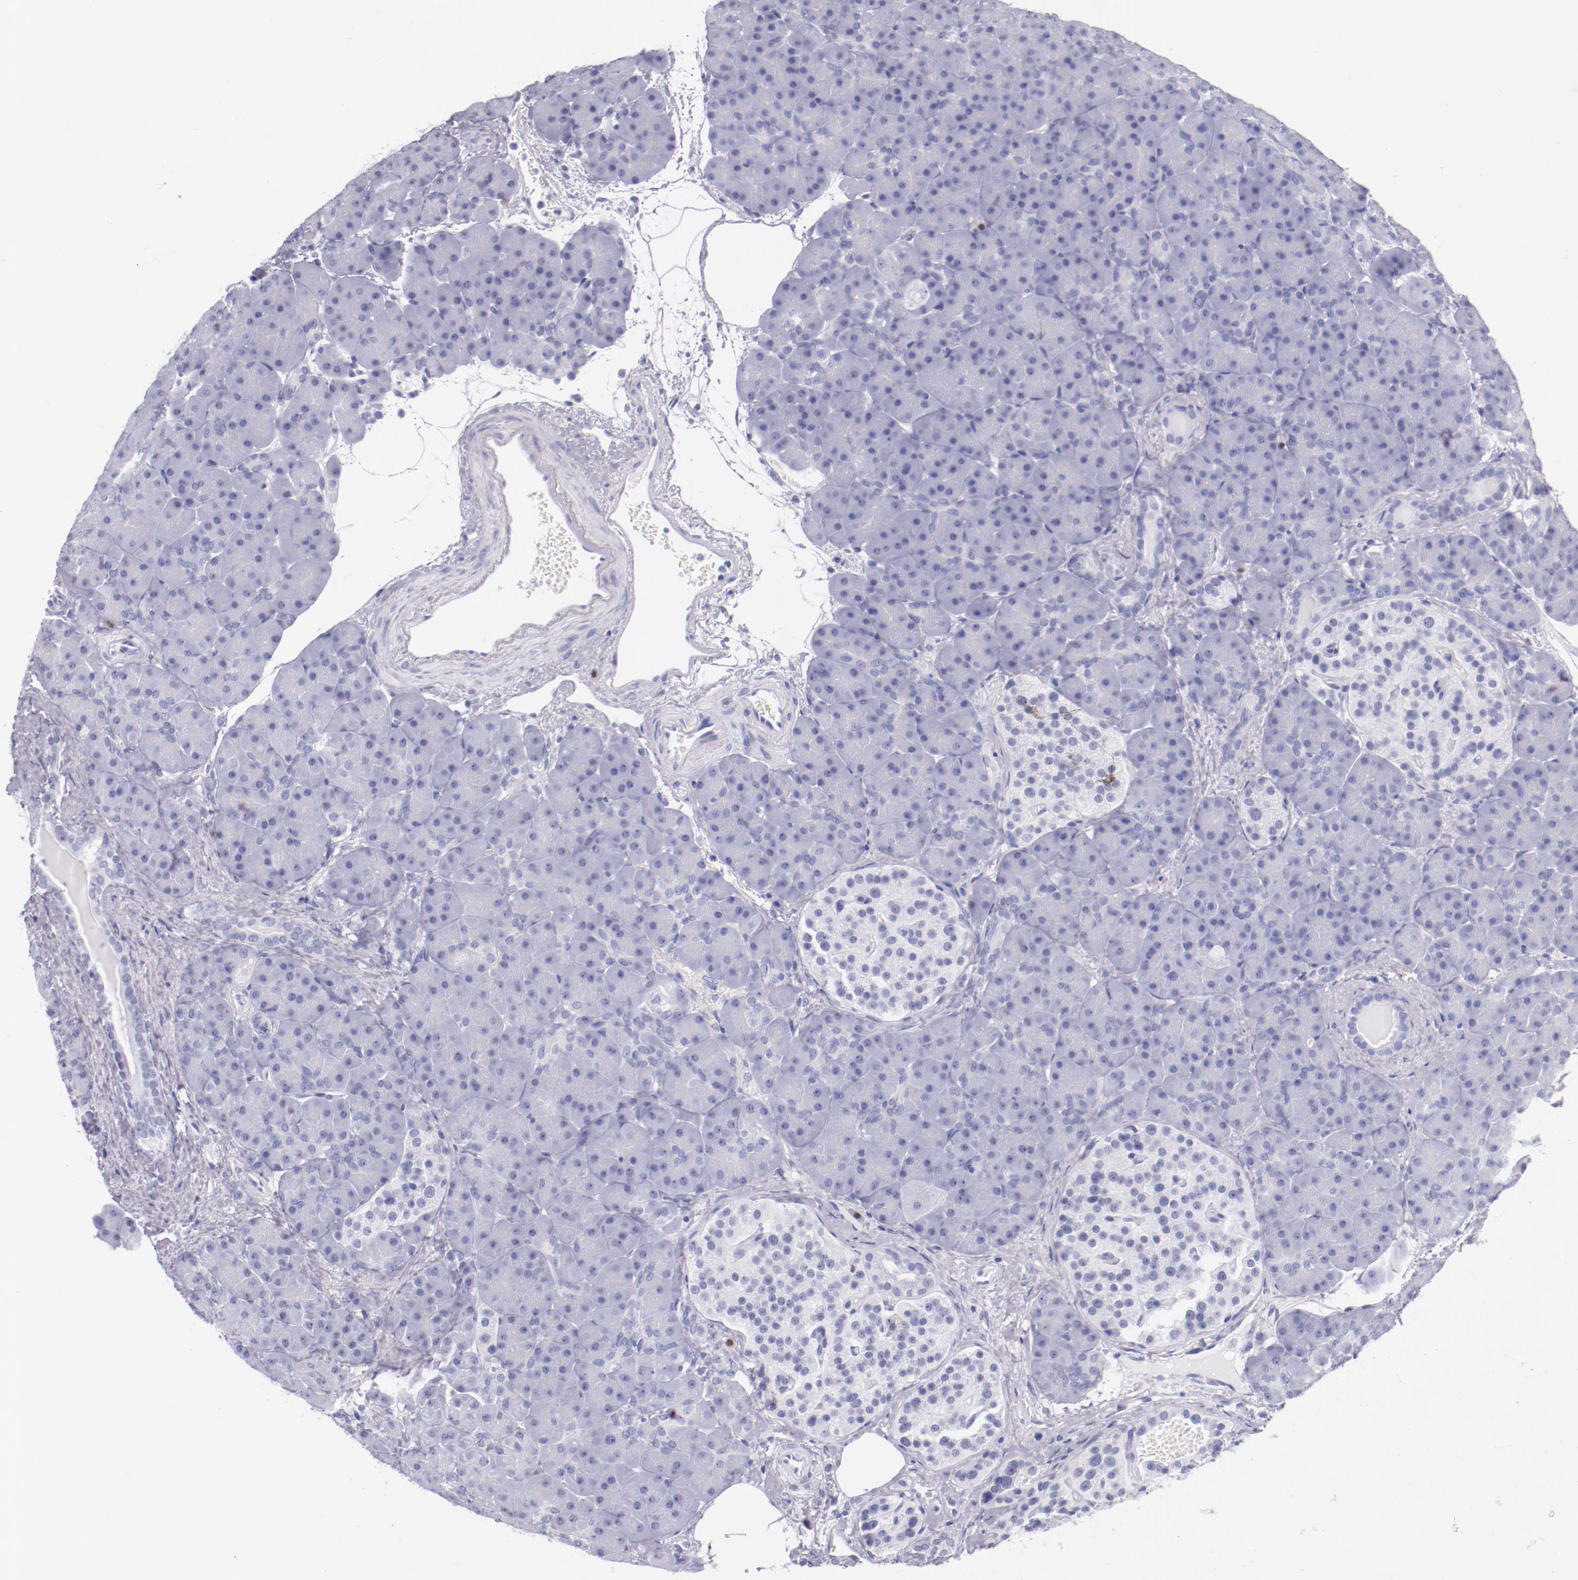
{"staining": {"intensity": "negative", "quantity": "none", "location": "none"}, "tissue": "pancreas", "cell_type": "Exocrine glandular cells", "image_type": "normal", "snomed": [{"axis": "morphology", "description": "Normal tissue, NOS"}, {"axis": "topography", "description": "Pancreas"}], "caption": "DAB immunohistochemical staining of unremarkable human pancreas shows no significant expression in exocrine glandular cells.", "gene": "IRF4", "patient": {"sex": "male", "age": 66}}